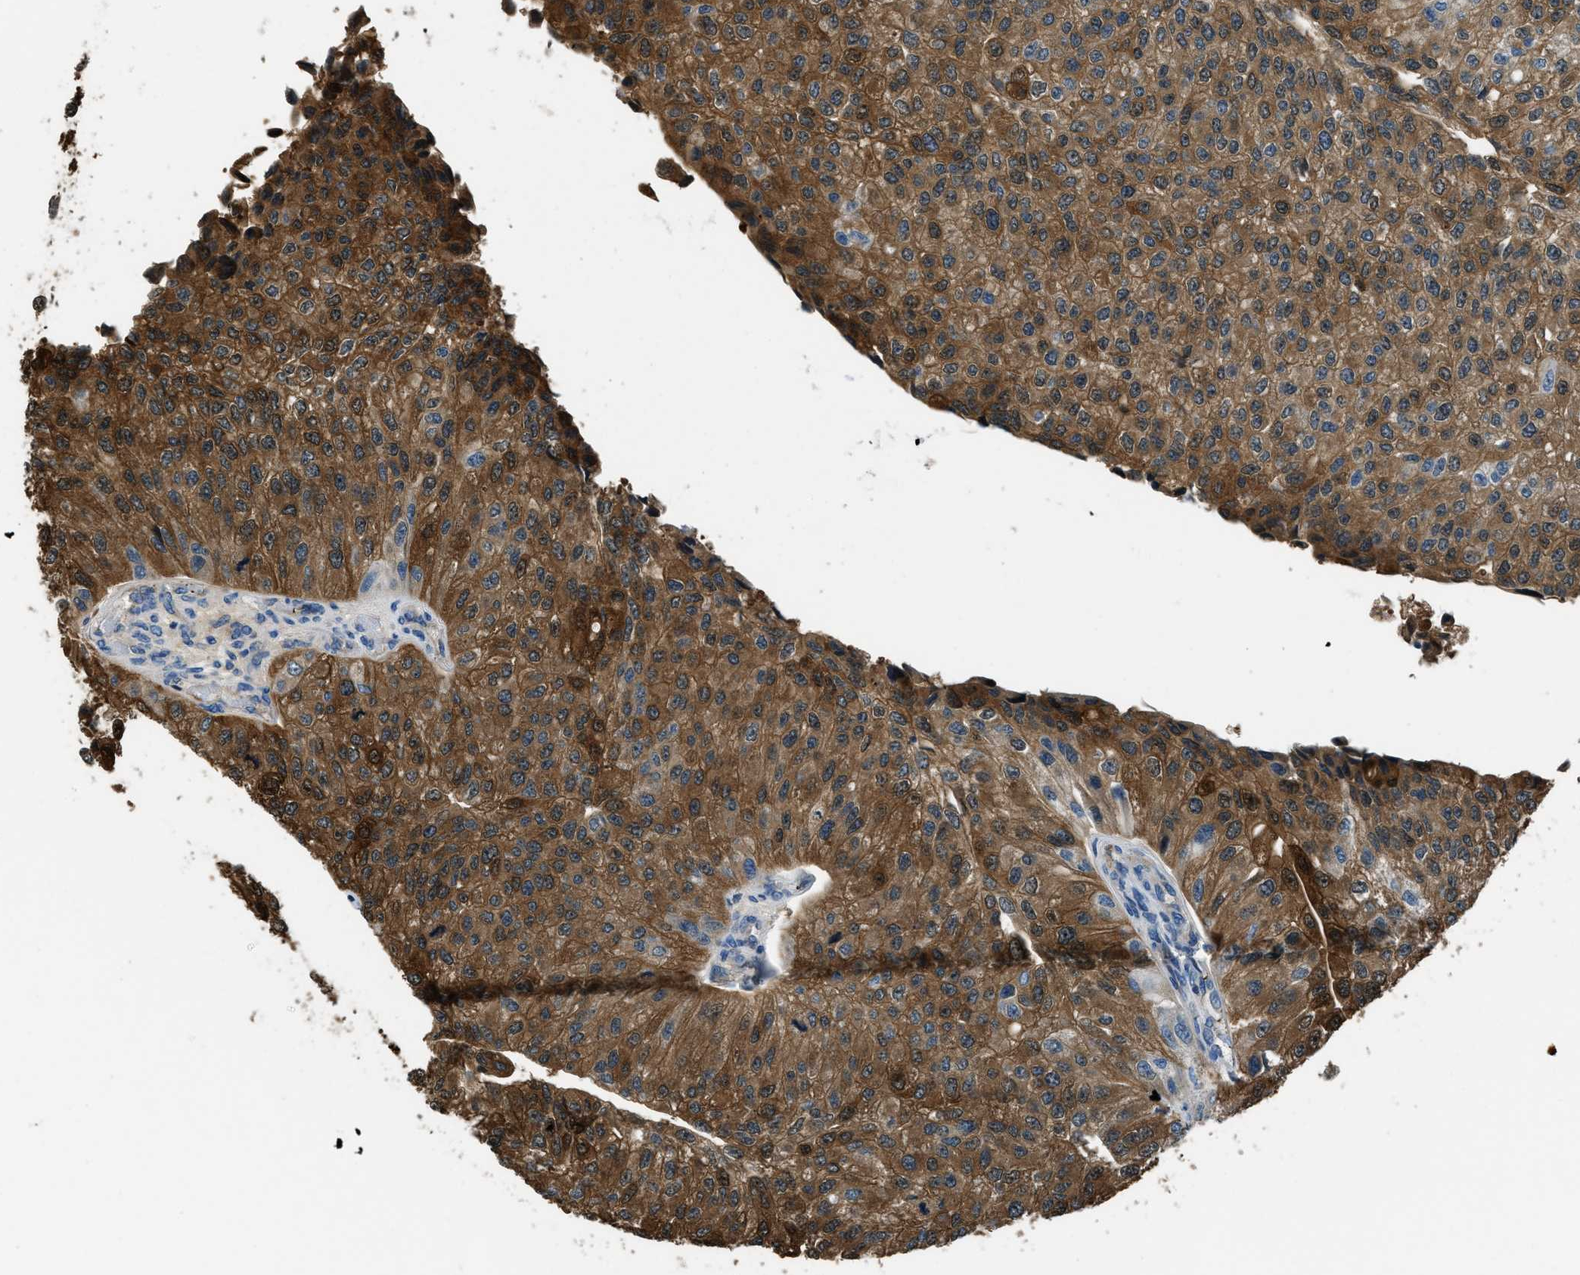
{"staining": {"intensity": "strong", "quantity": ">75%", "location": "cytoplasmic/membranous"}, "tissue": "urothelial cancer", "cell_type": "Tumor cells", "image_type": "cancer", "snomed": [{"axis": "morphology", "description": "Urothelial carcinoma, High grade"}, {"axis": "topography", "description": "Kidney"}, {"axis": "topography", "description": "Urinary bladder"}], "caption": "High-magnification brightfield microscopy of urothelial cancer stained with DAB (brown) and counterstained with hematoxylin (blue). tumor cells exhibit strong cytoplasmic/membranous positivity is seen in approximately>75% of cells.", "gene": "GIMAP8", "patient": {"sex": "male", "age": 77}}